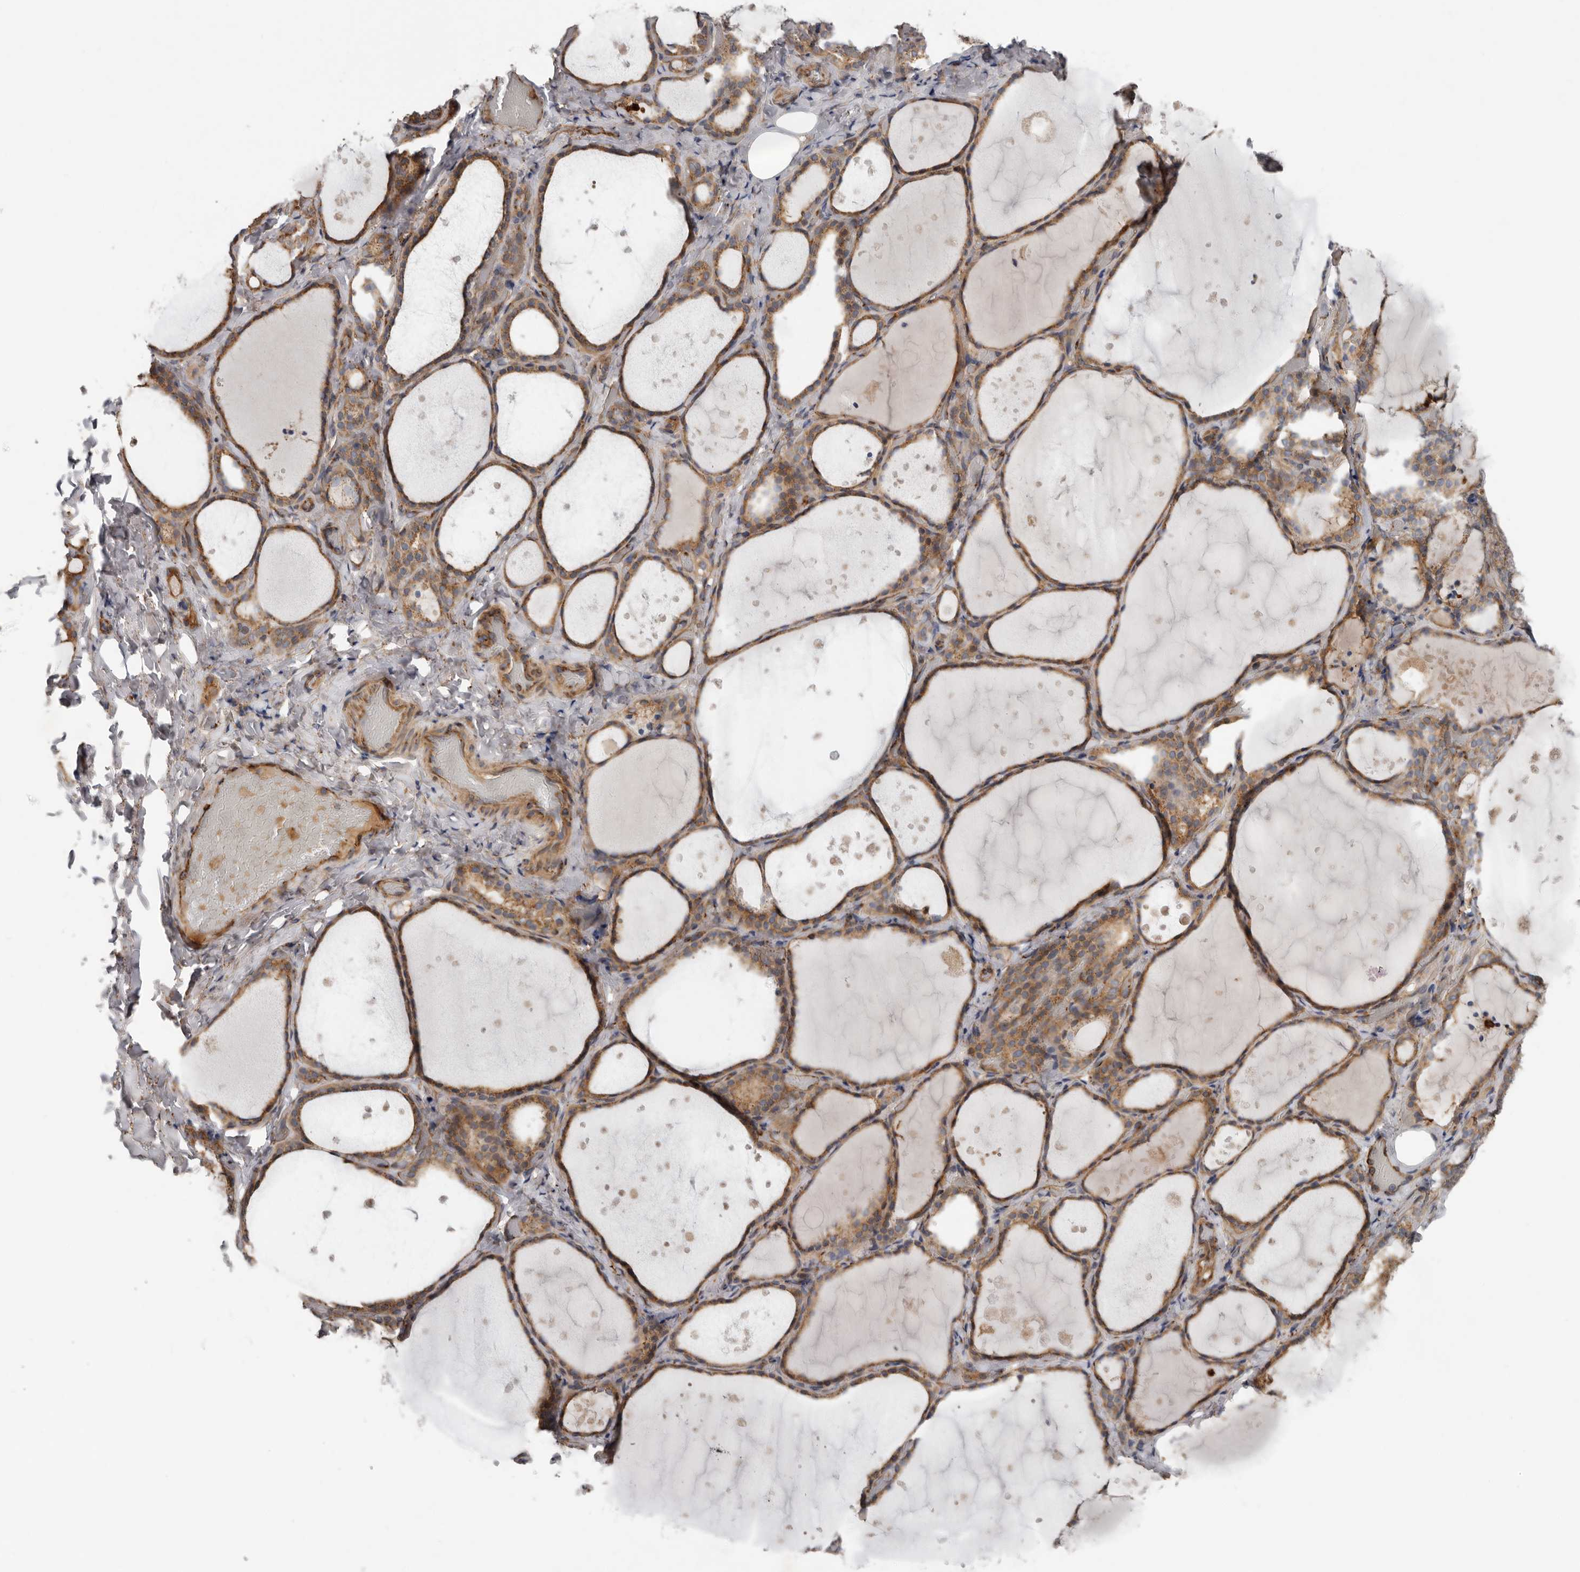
{"staining": {"intensity": "moderate", "quantity": ">75%", "location": "cytoplasmic/membranous"}, "tissue": "thyroid gland", "cell_type": "Glandular cells", "image_type": "normal", "snomed": [{"axis": "morphology", "description": "Normal tissue, NOS"}, {"axis": "topography", "description": "Thyroid gland"}], "caption": "Glandular cells exhibit medium levels of moderate cytoplasmic/membranous expression in approximately >75% of cells in unremarkable thyroid gland.", "gene": "LUZP1", "patient": {"sex": "female", "age": 44}}